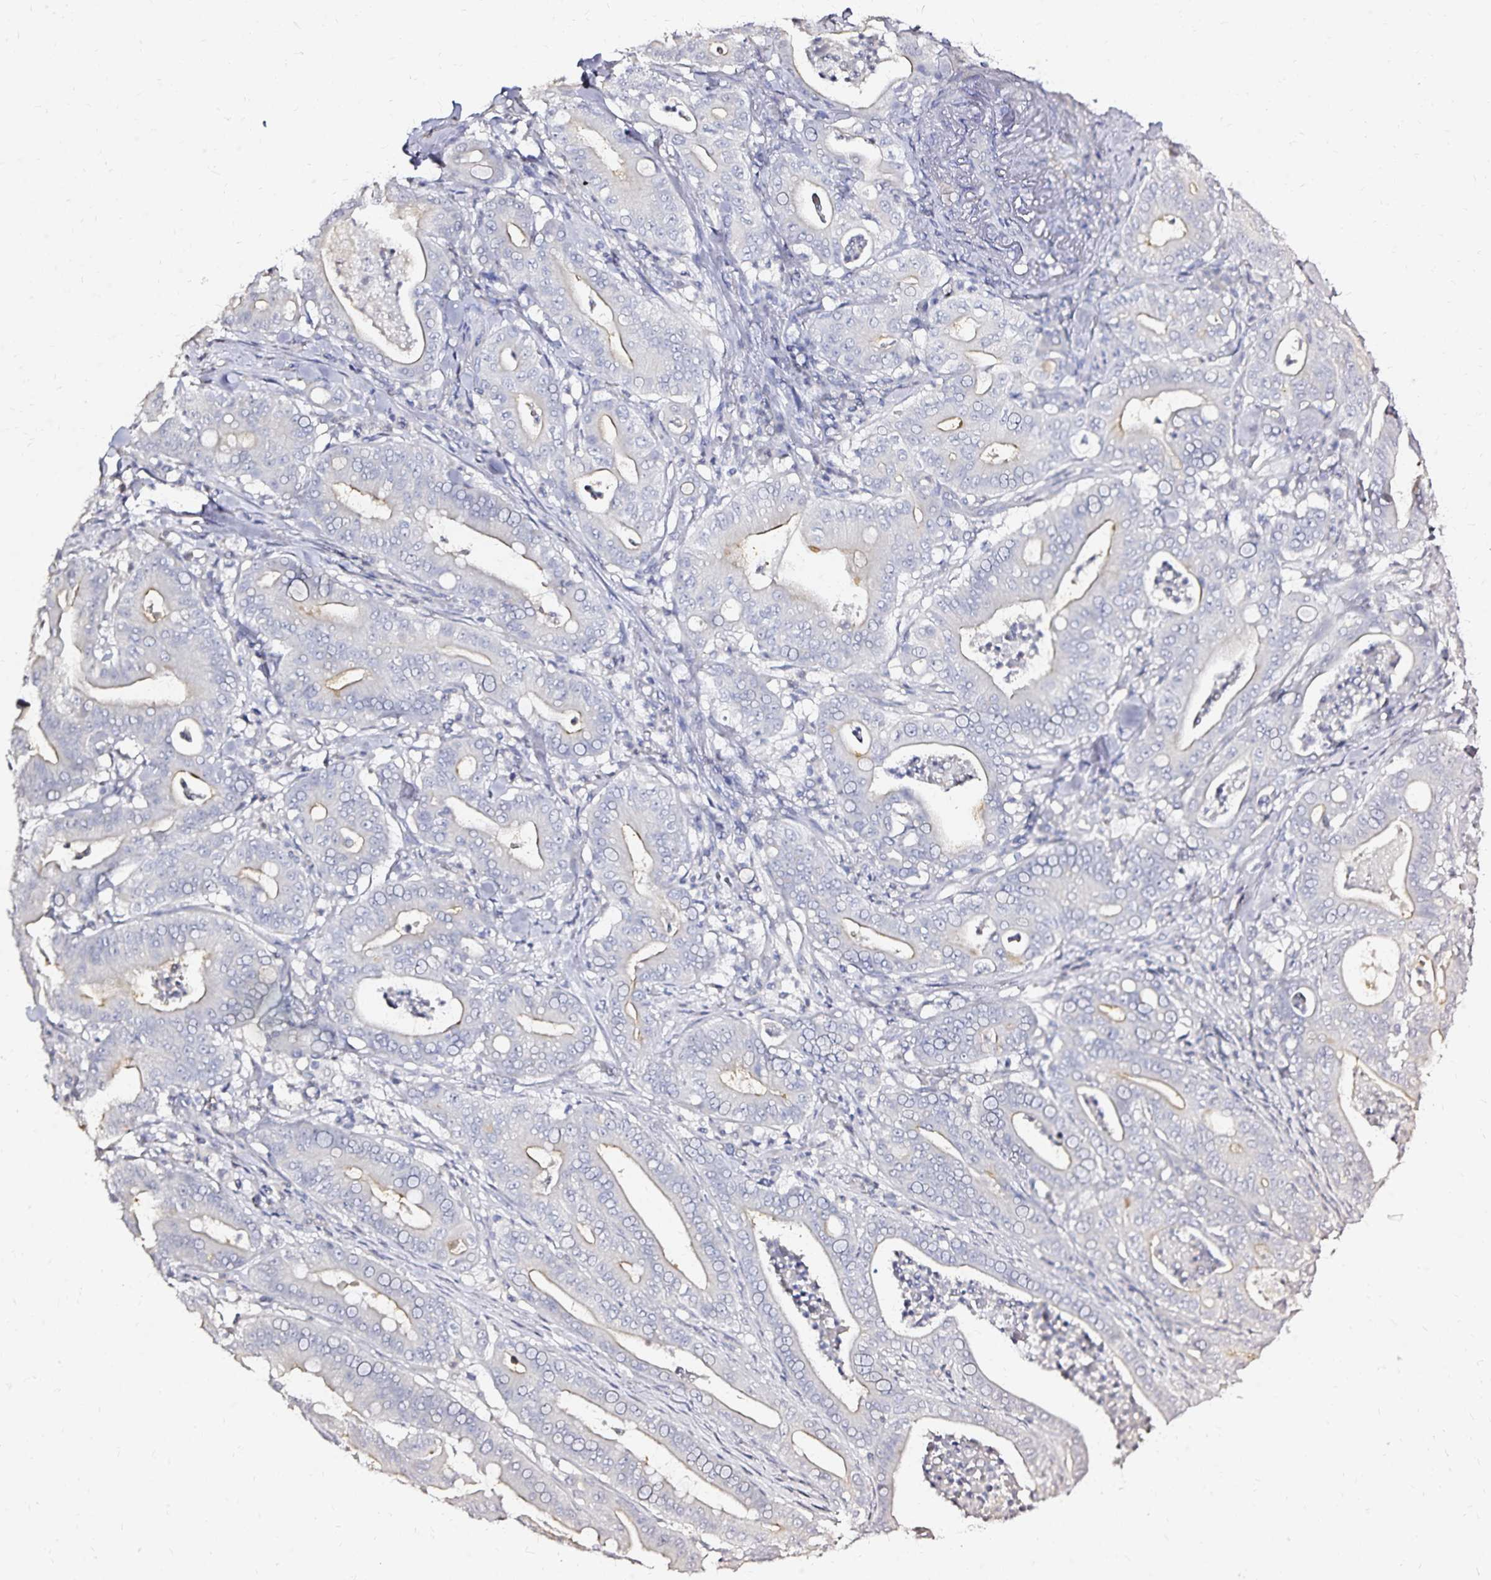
{"staining": {"intensity": "negative", "quantity": "none", "location": "none"}, "tissue": "pancreatic cancer", "cell_type": "Tumor cells", "image_type": "cancer", "snomed": [{"axis": "morphology", "description": "Adenocarcinoma, NOS"}, {"axis": "topography", "description": "Pancreas"}], "caption": "Image shows no protein positivity in tumor cells of adenocarcinoma (pancreatic) tissue.", "gene": "SLC5A1", "patient": {"sex": "male", "age": 71}}